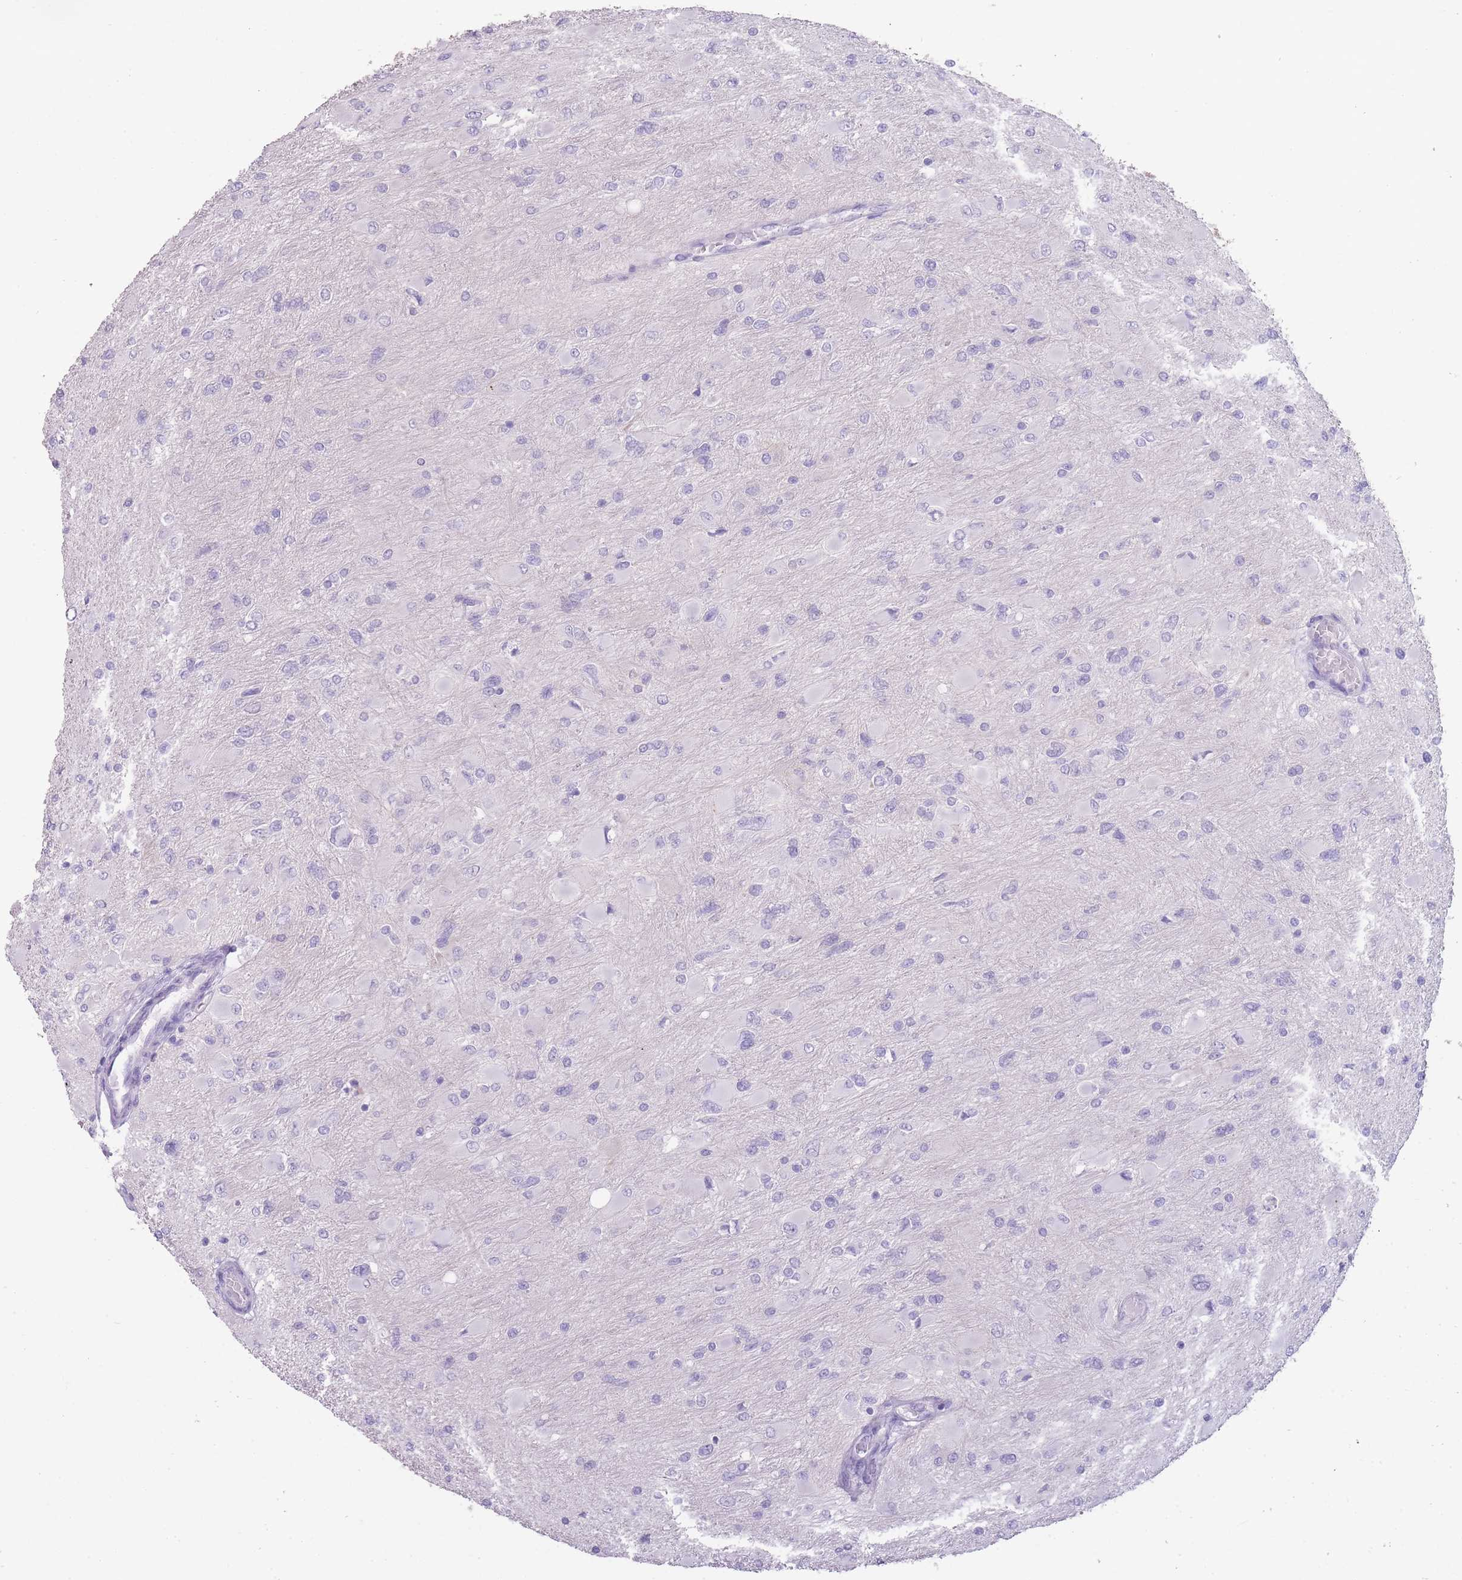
{"staining": {"intensity": "negative", "quantity": "none", "location": "none"}, "tissue": "glioma", "cell_type": "Tumor cells", "image_type": "cancer", "snomed": [{"axis": "morphology", "description": "Glioma, malignant, High grade"}, {"axis": "topography", "description": "Cerebral cortex"}], "caption": "A micrograph of human malignant glioma (high-grade) is negative for staining in tumor cells.", "gene": "DCANP1", "patient": {"sex": "female", "age": 36}}